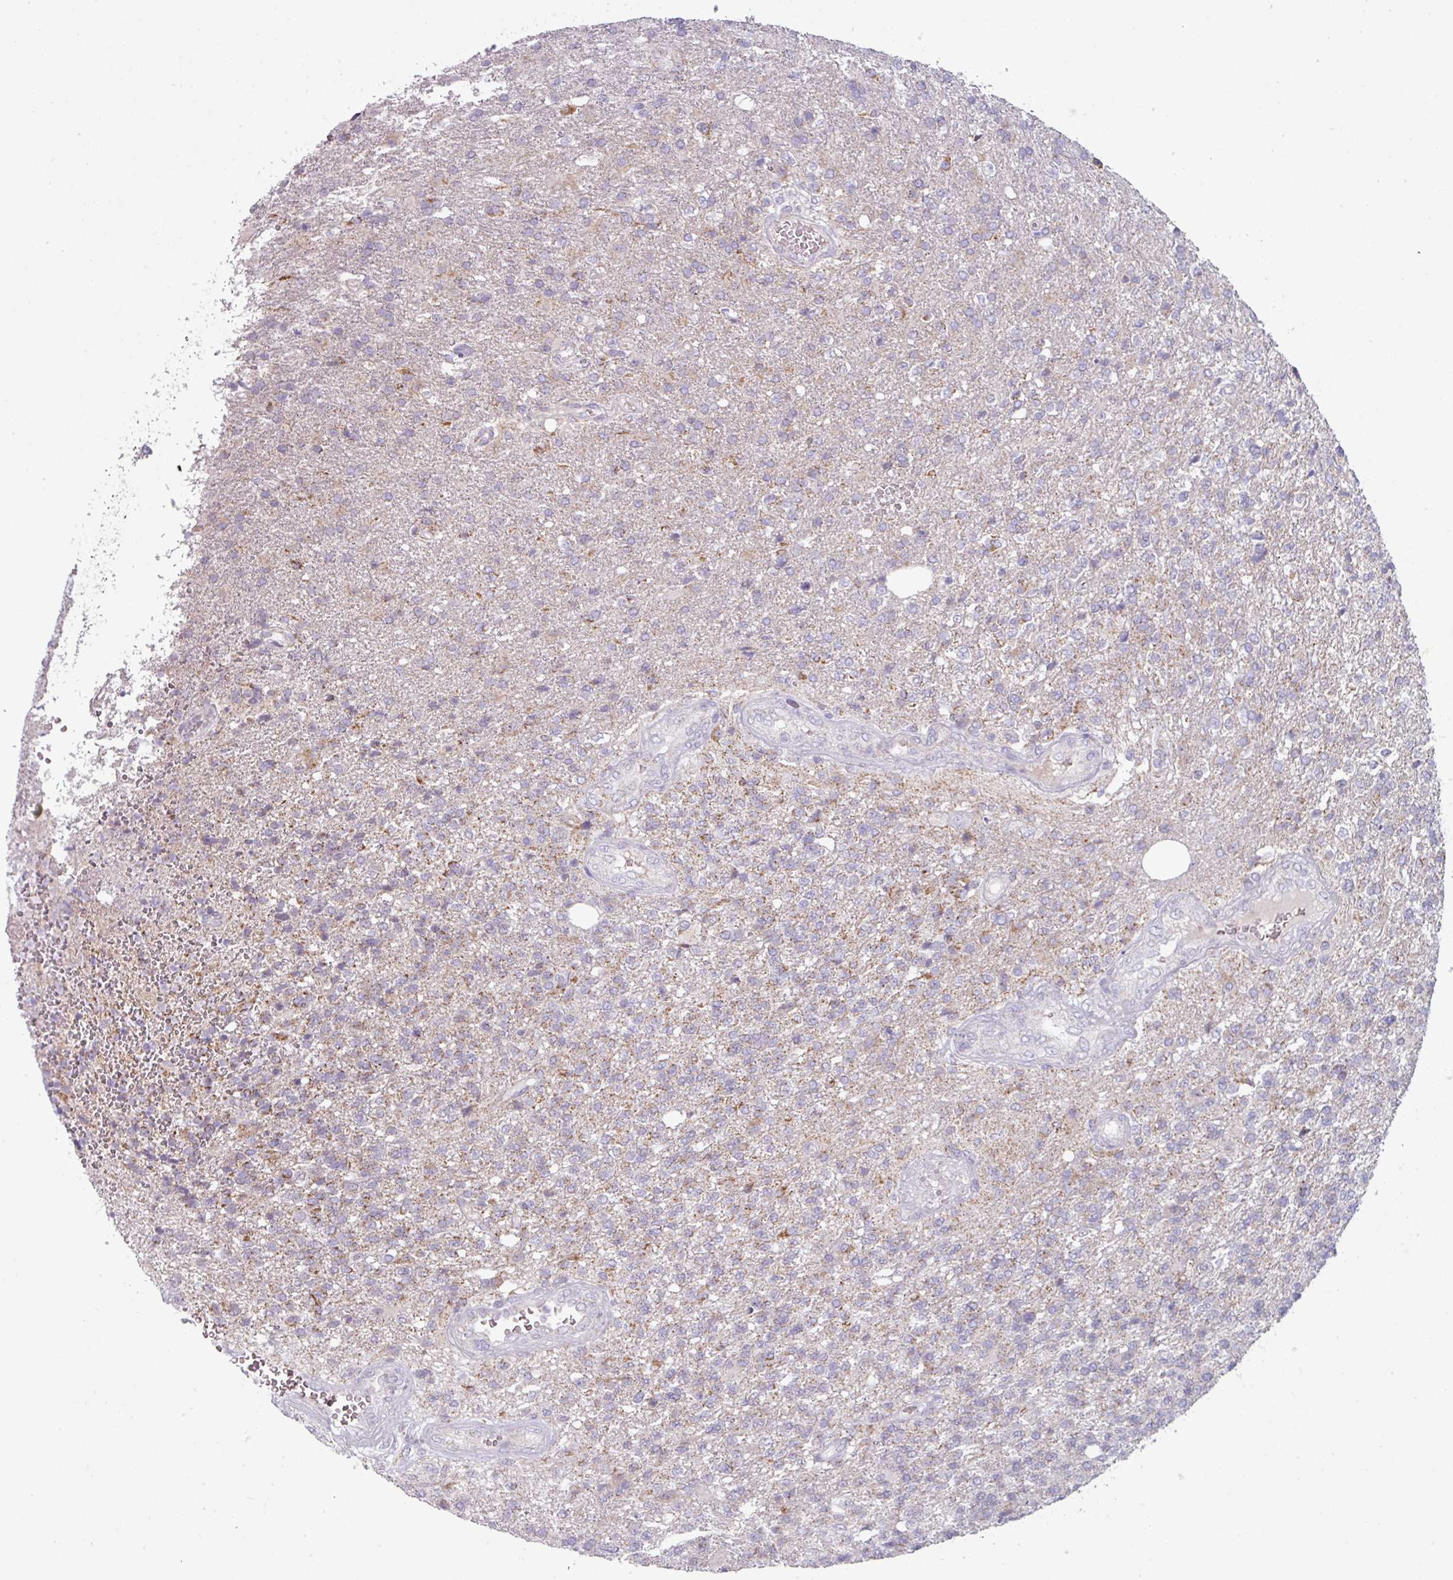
{"staining": {"intensity": "weak", "quantity": "25%-75%", "location": "cytoplasmic/membranous"}, "tissue": "glioma", "cell_type": "Tumor cells", "image_type": "cancer", "snomed": [{"axis": "morphology", "description": "Glioma, malignant, High grade"}, {"axis": "topography", "description": "Brain"}], "caption": "There is low levels of weak cytoplasmic/membranous staining in tumor cells of glioma, as demonstrated by immunohistochemical staining (brown color).", "gene": "ZNF615", "patient": {"sex": "male", "age": 56}}